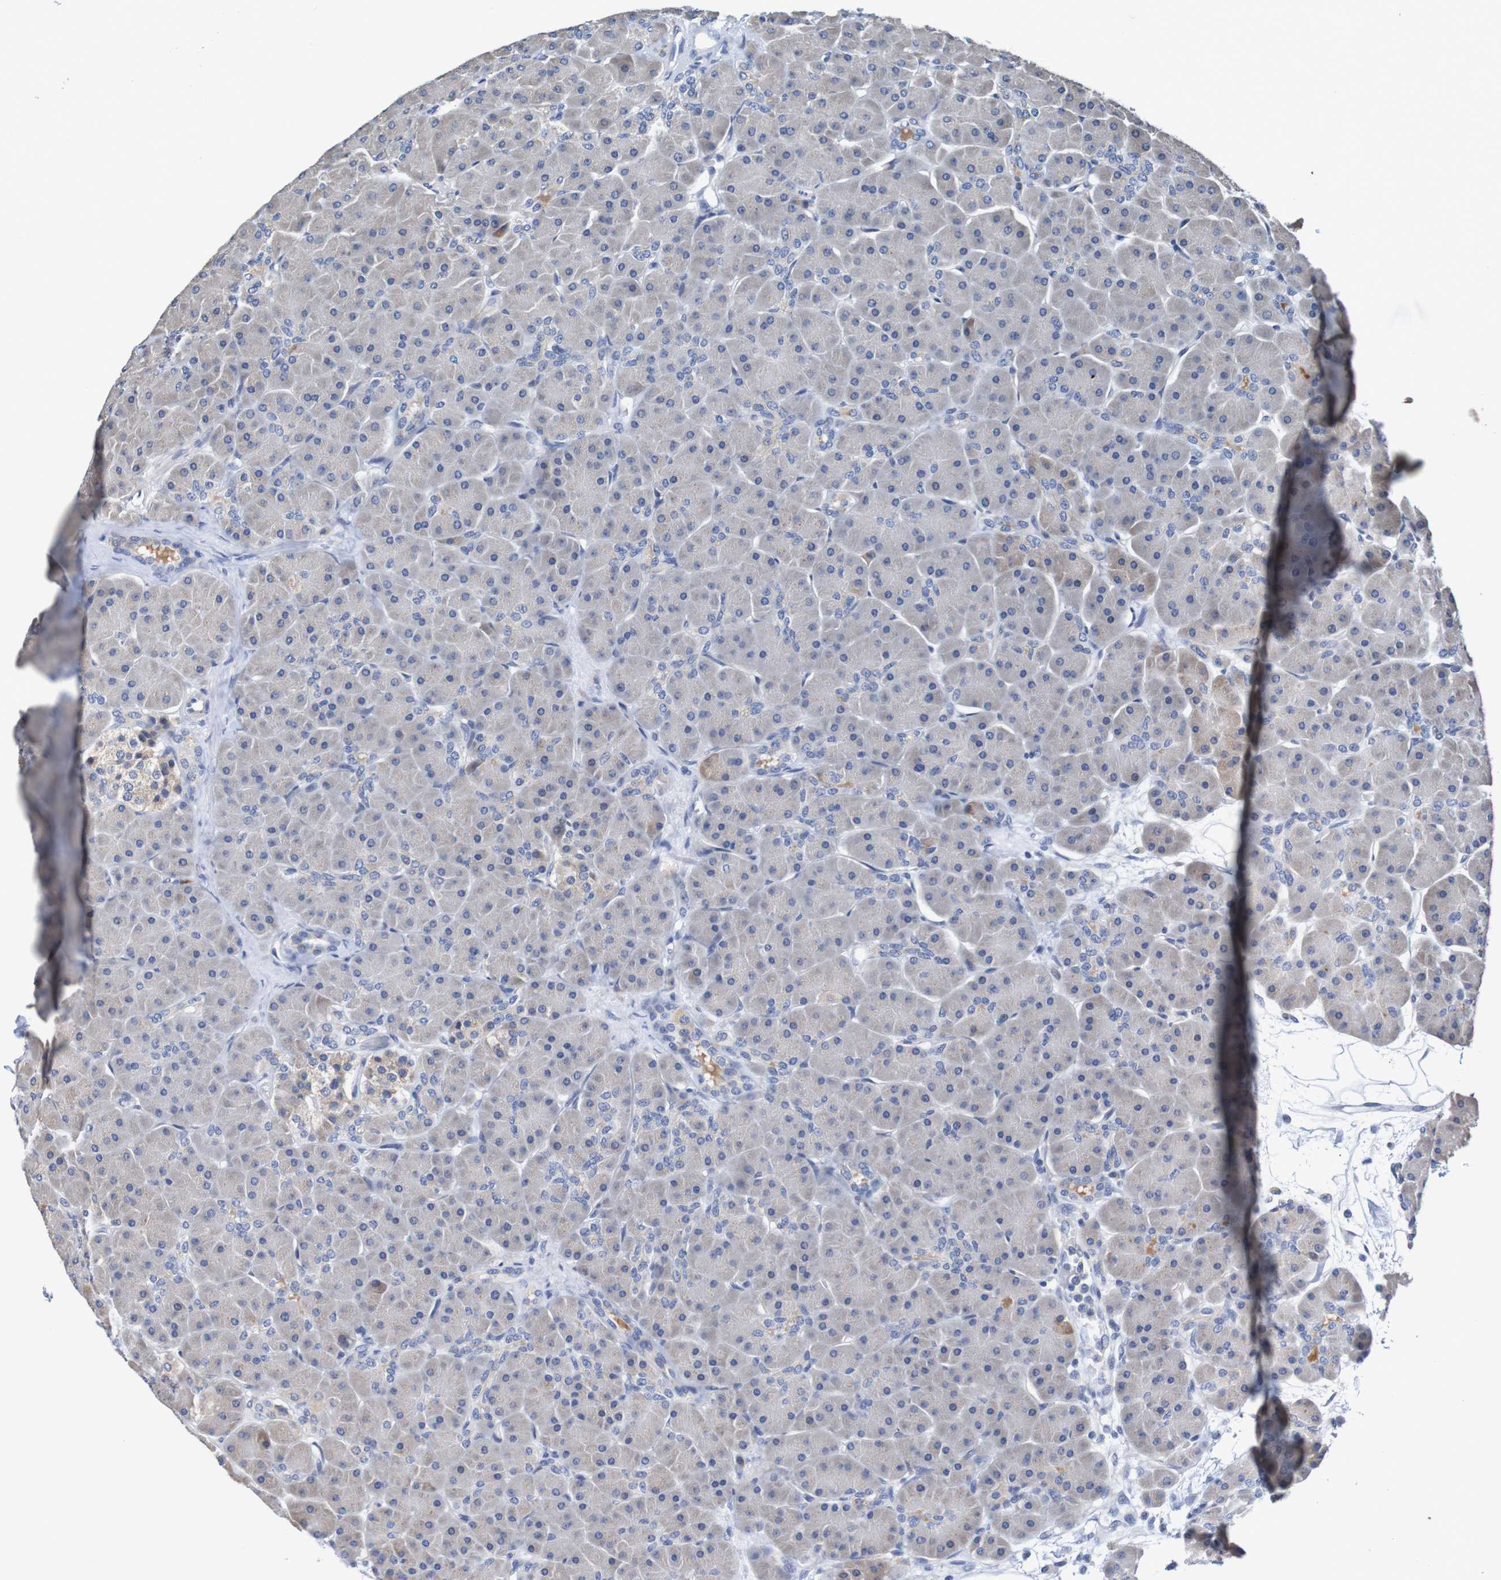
{"staining": {"intensity": "moderate", "quantity": "<25%", "location": "cytoplasmic/membranous"}, "tissue": "pancreas", "cell_type": "Exocrine glandular cells", "image_type": "normal", "snomed": [{"axis": "morphology", "description": "Normal tissue, NOS"}, {"axis": "topography", "description": "Pancreas"}], "caption": "Exocrine glandular cells demonstrate low levels of moderate cytoplasmic/membranous positivity in approximately <25% of cells in normal pancreas.", "gene": "FIBP", "patient": {"sex": "male", "age": 66}}